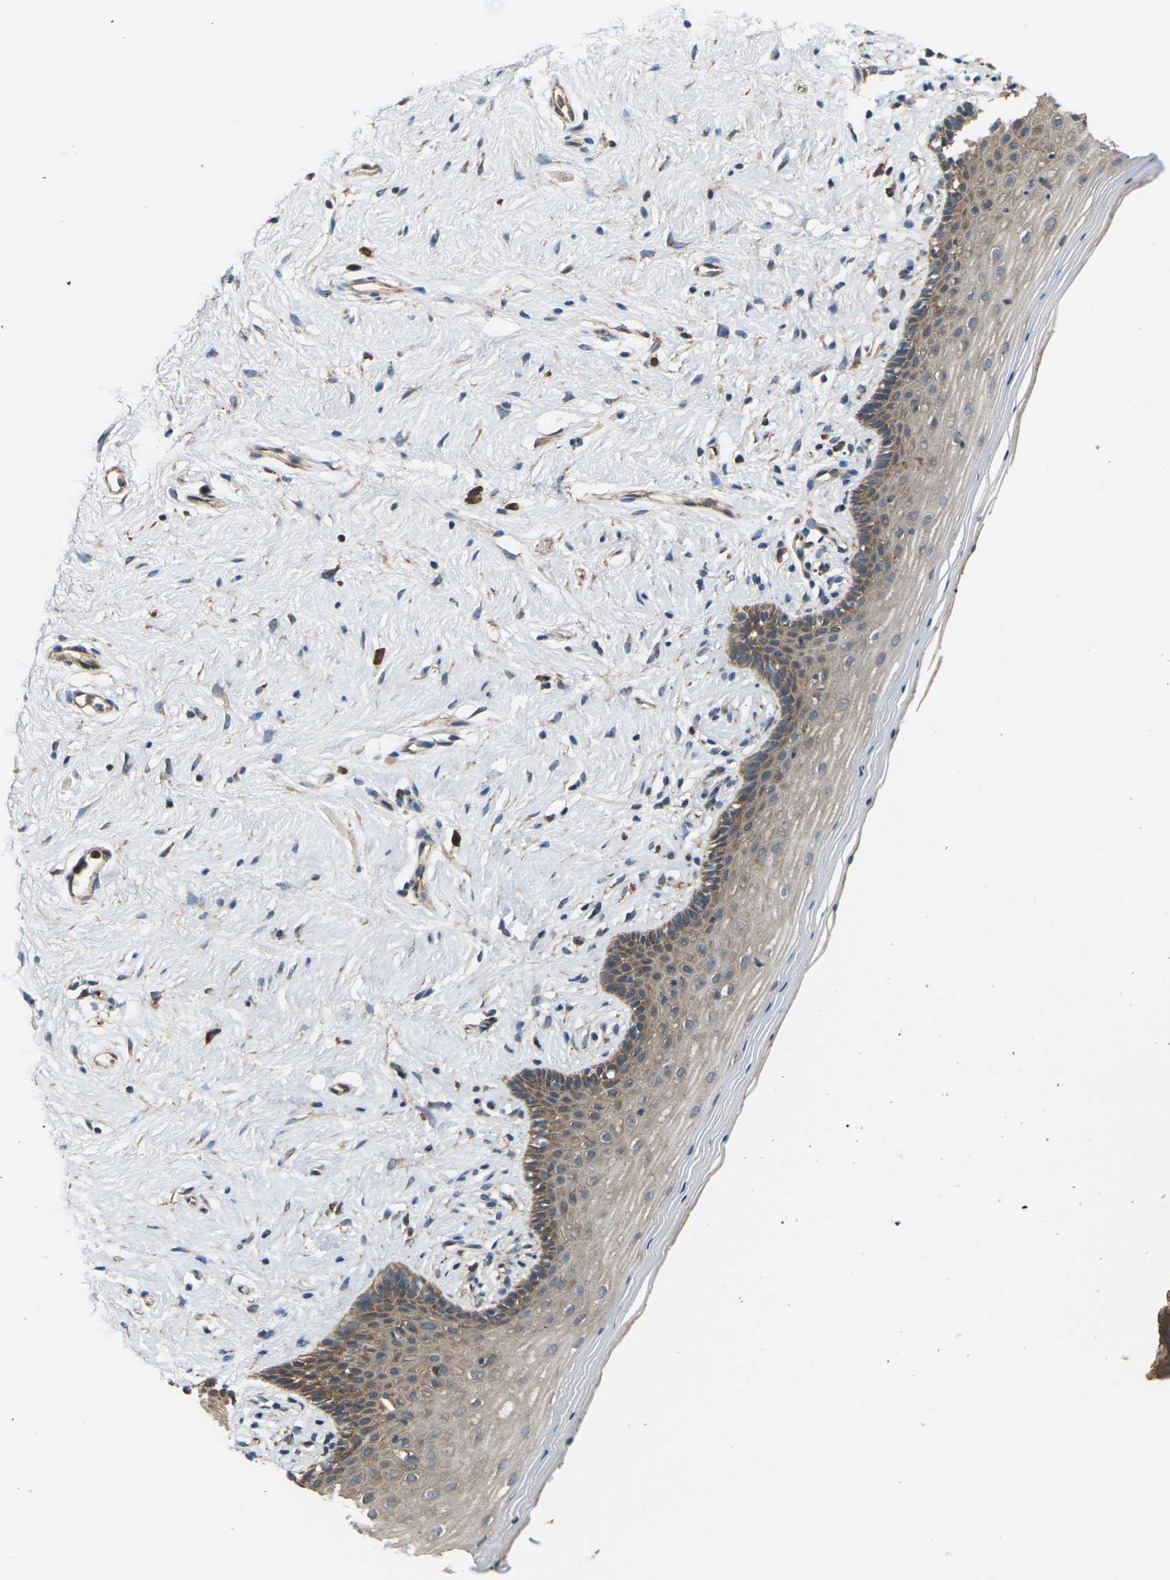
{"staining": {"intensity": "moderate", "quantity": ">75%", "location": "cytoplasmic/membranous"}, "tissue": "vagina", "cell_type": "Squamous epithelial cells", "image_type": "normal", "snomed": [{"axis": "morphology", "description": "Normal tissue, NOS"}, {"axis": "topography", "description": "Vagina"}], "caption": "Brown immunohistochemical staining in unremarkable vagina reveals moderate cytoplasmic/membranous positivity in approximately >75% of squamous epithelial cells.", "gene": "NRAS", "patient": {"sex": "female", "age": 44}}